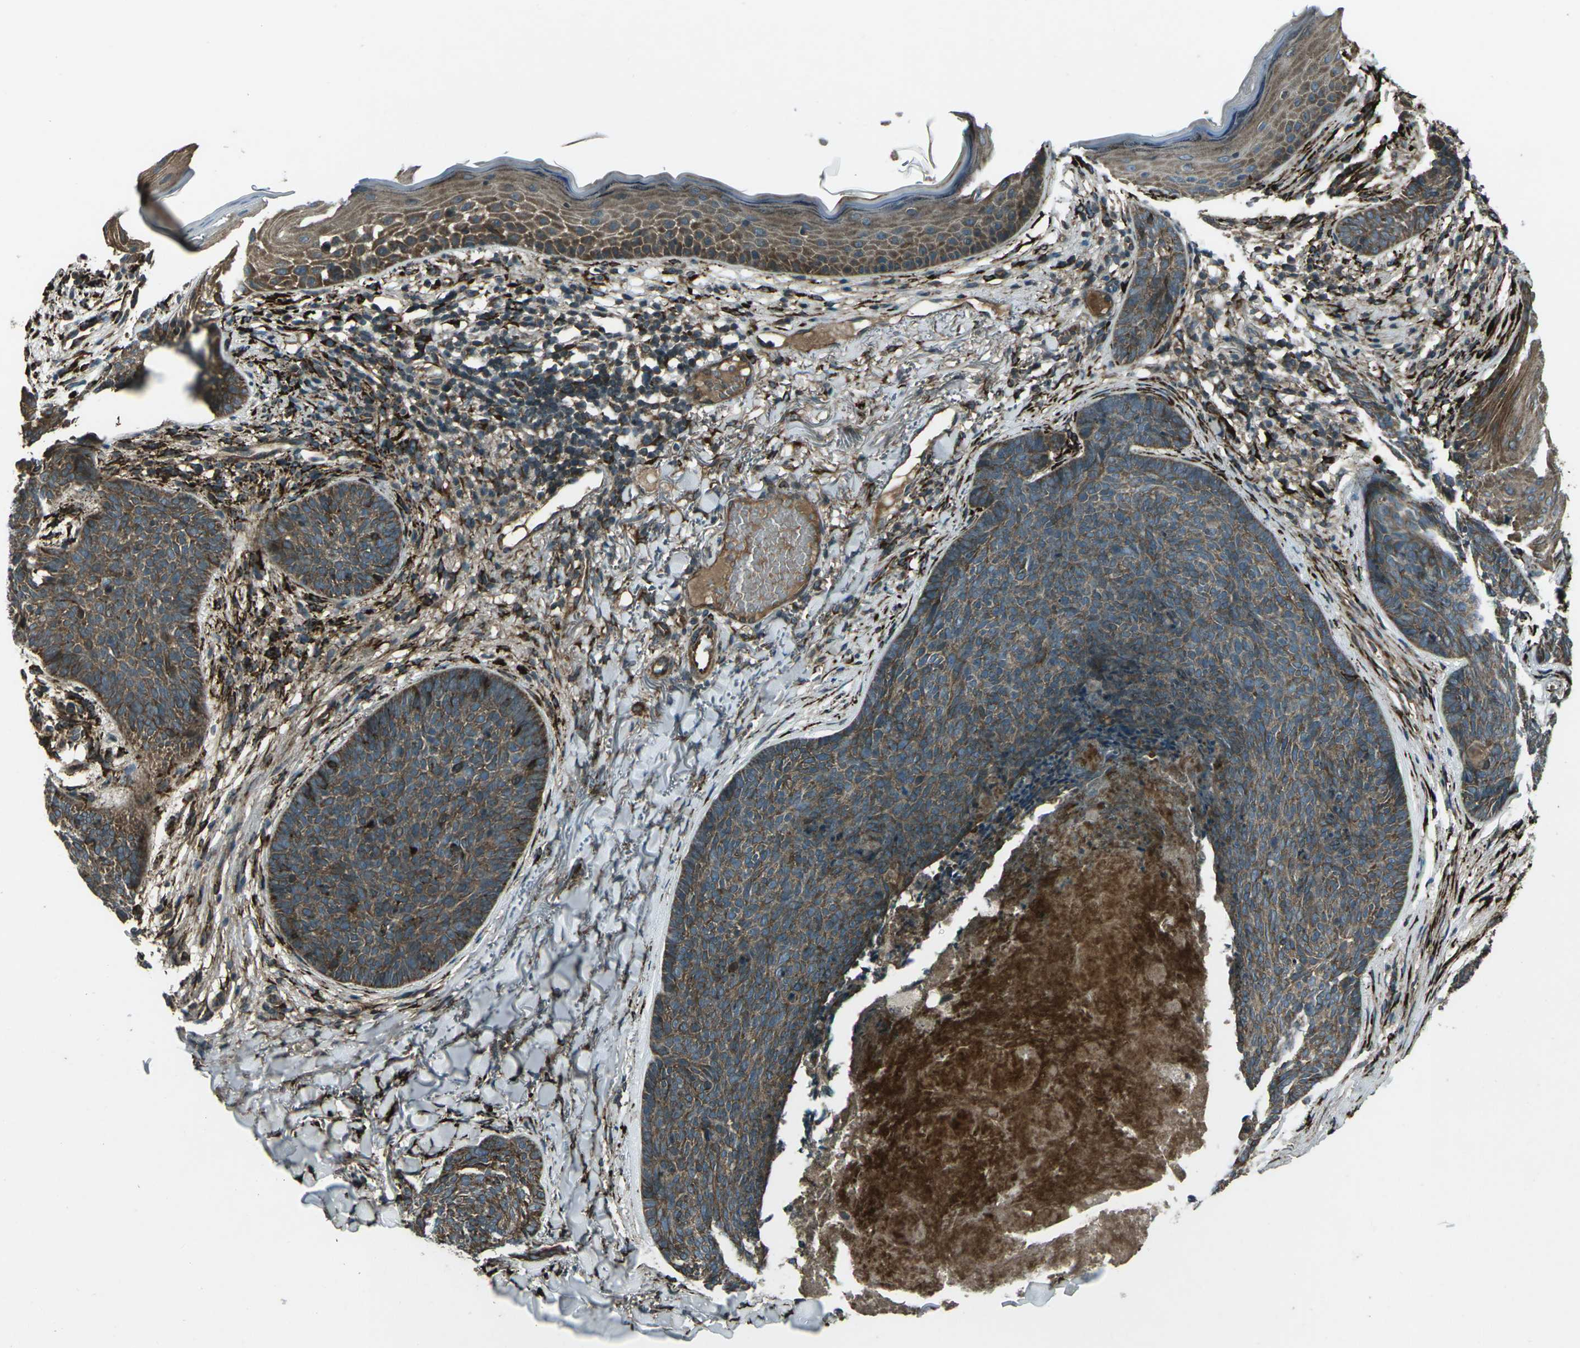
{"staining": {"intensity": "moderate", "quantity": ">75%", "location": "cytoplasmic/membranous"}, "tissue": "skin cancer", "cell_type": "Tumor cells", "image_type": "cancer", "snomed": [{"axis": "morphology", "description": "Basal cell carcinoma"}, {"axis": "topography", "description": "Skin"}], "caption": "Moderate cytoplasmic/membranous positivity is identified in approximately >75% of tumor cells in skin cancer. (DAB = brown stain, brightfield microscopy at high magnification).", "gene": "LSMEM1", "patient": {"sex": "female", "age": 70}}